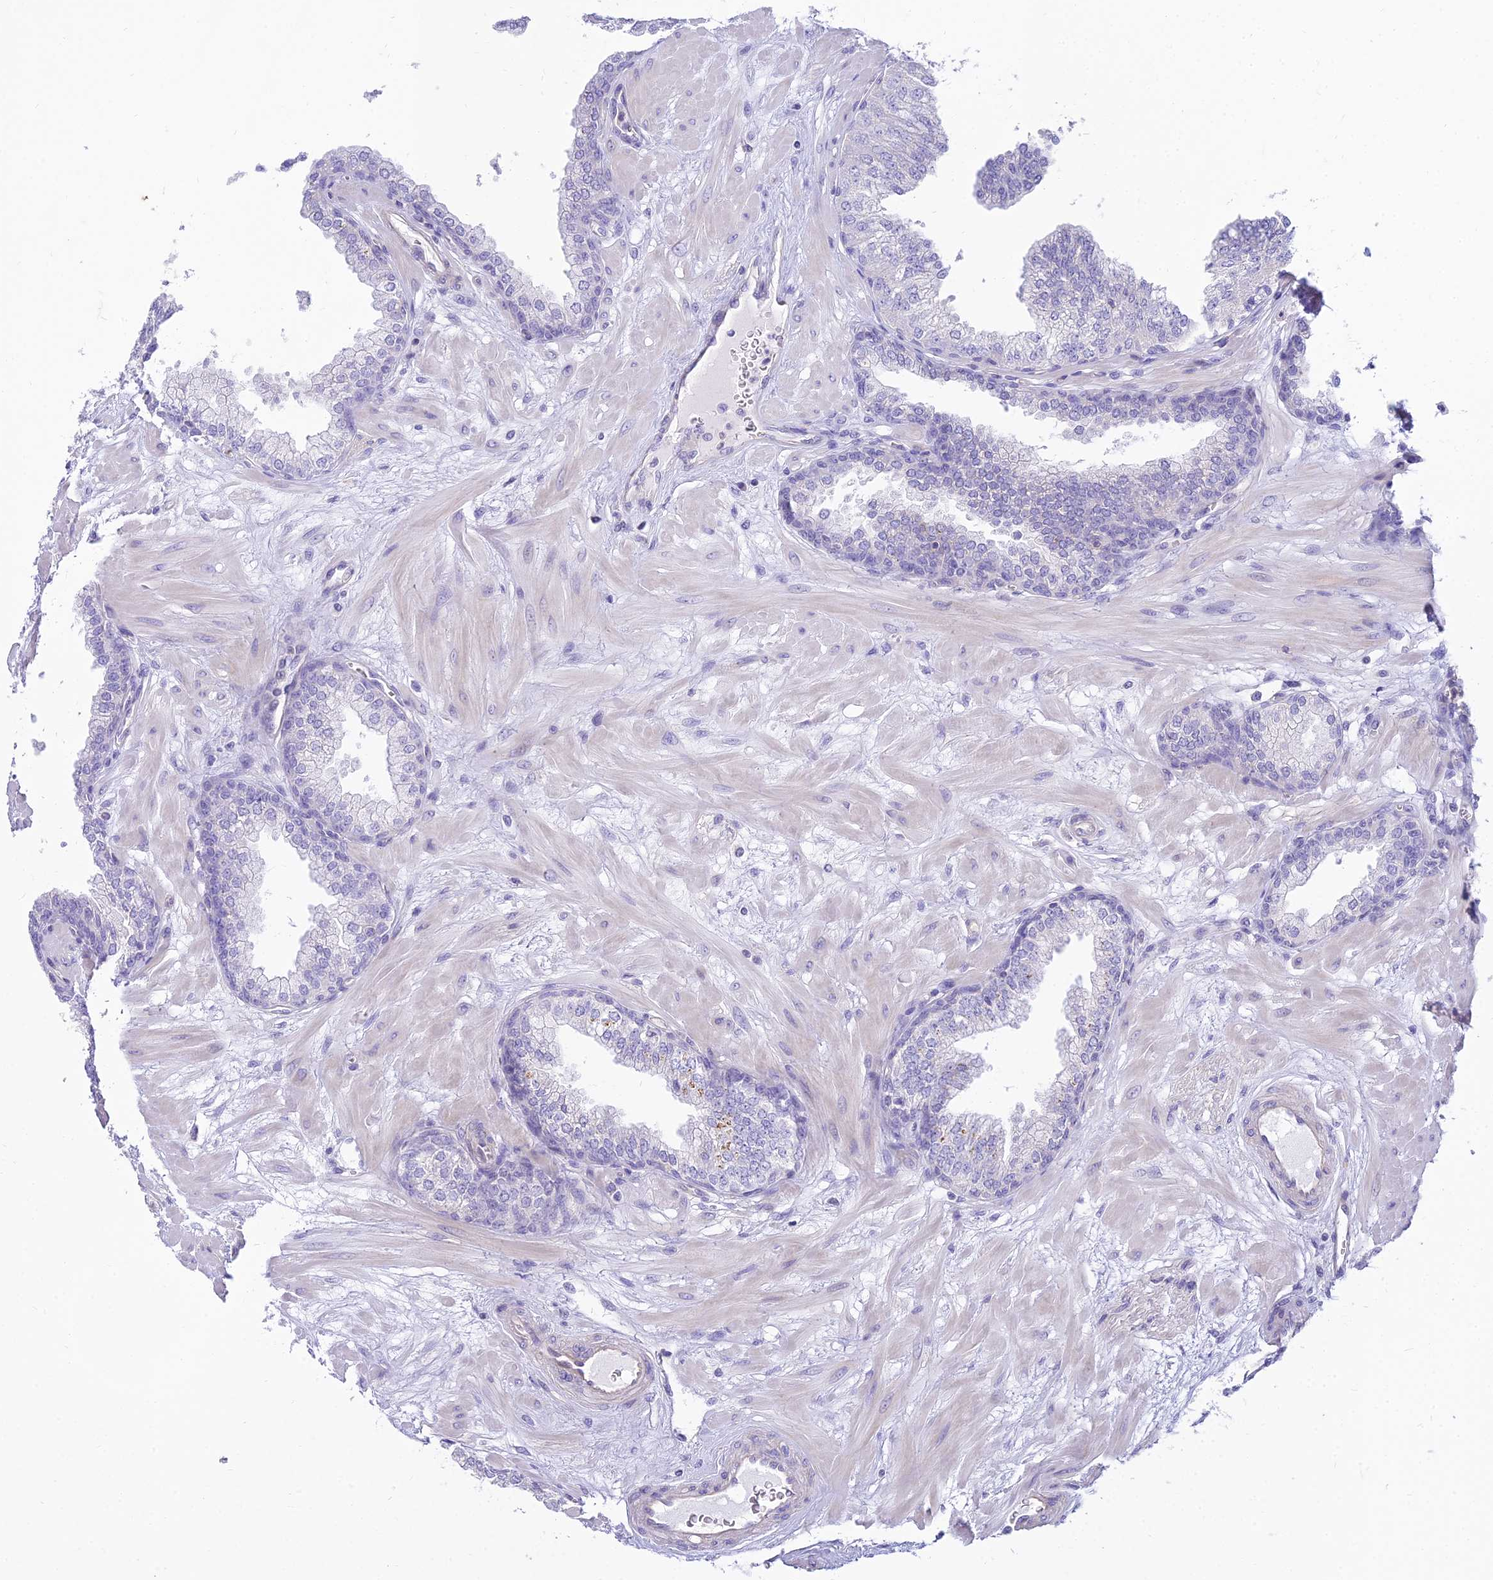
{"staining": {"intensity": "negative", "quantity": "none", "location": "none"}, "tissue": "prostate", "cell_type": "Glandular cells", "image_type": "normal", "snomed": [{"axis": "morphology", "description": "Normal tissue, NOS"}, {"axis": "morphology", "description": "Urothelial carcinoma, Low grade"}, {"axis": "topography", "description": "Urinary bladder"}, {"axis": "topography", "description": "Prostate"}], "caption": "Immunohistochemical staining of unremarkable prostate displays no significant staining in glandular cells. Brightfield microscopy of immunohistochemistry (IHC) stained with DAB (brown) and hematoxylin (blue), captured at high magnification.", "gene": "SMIM24", "patient": {"sex": "male", "age": 60}}